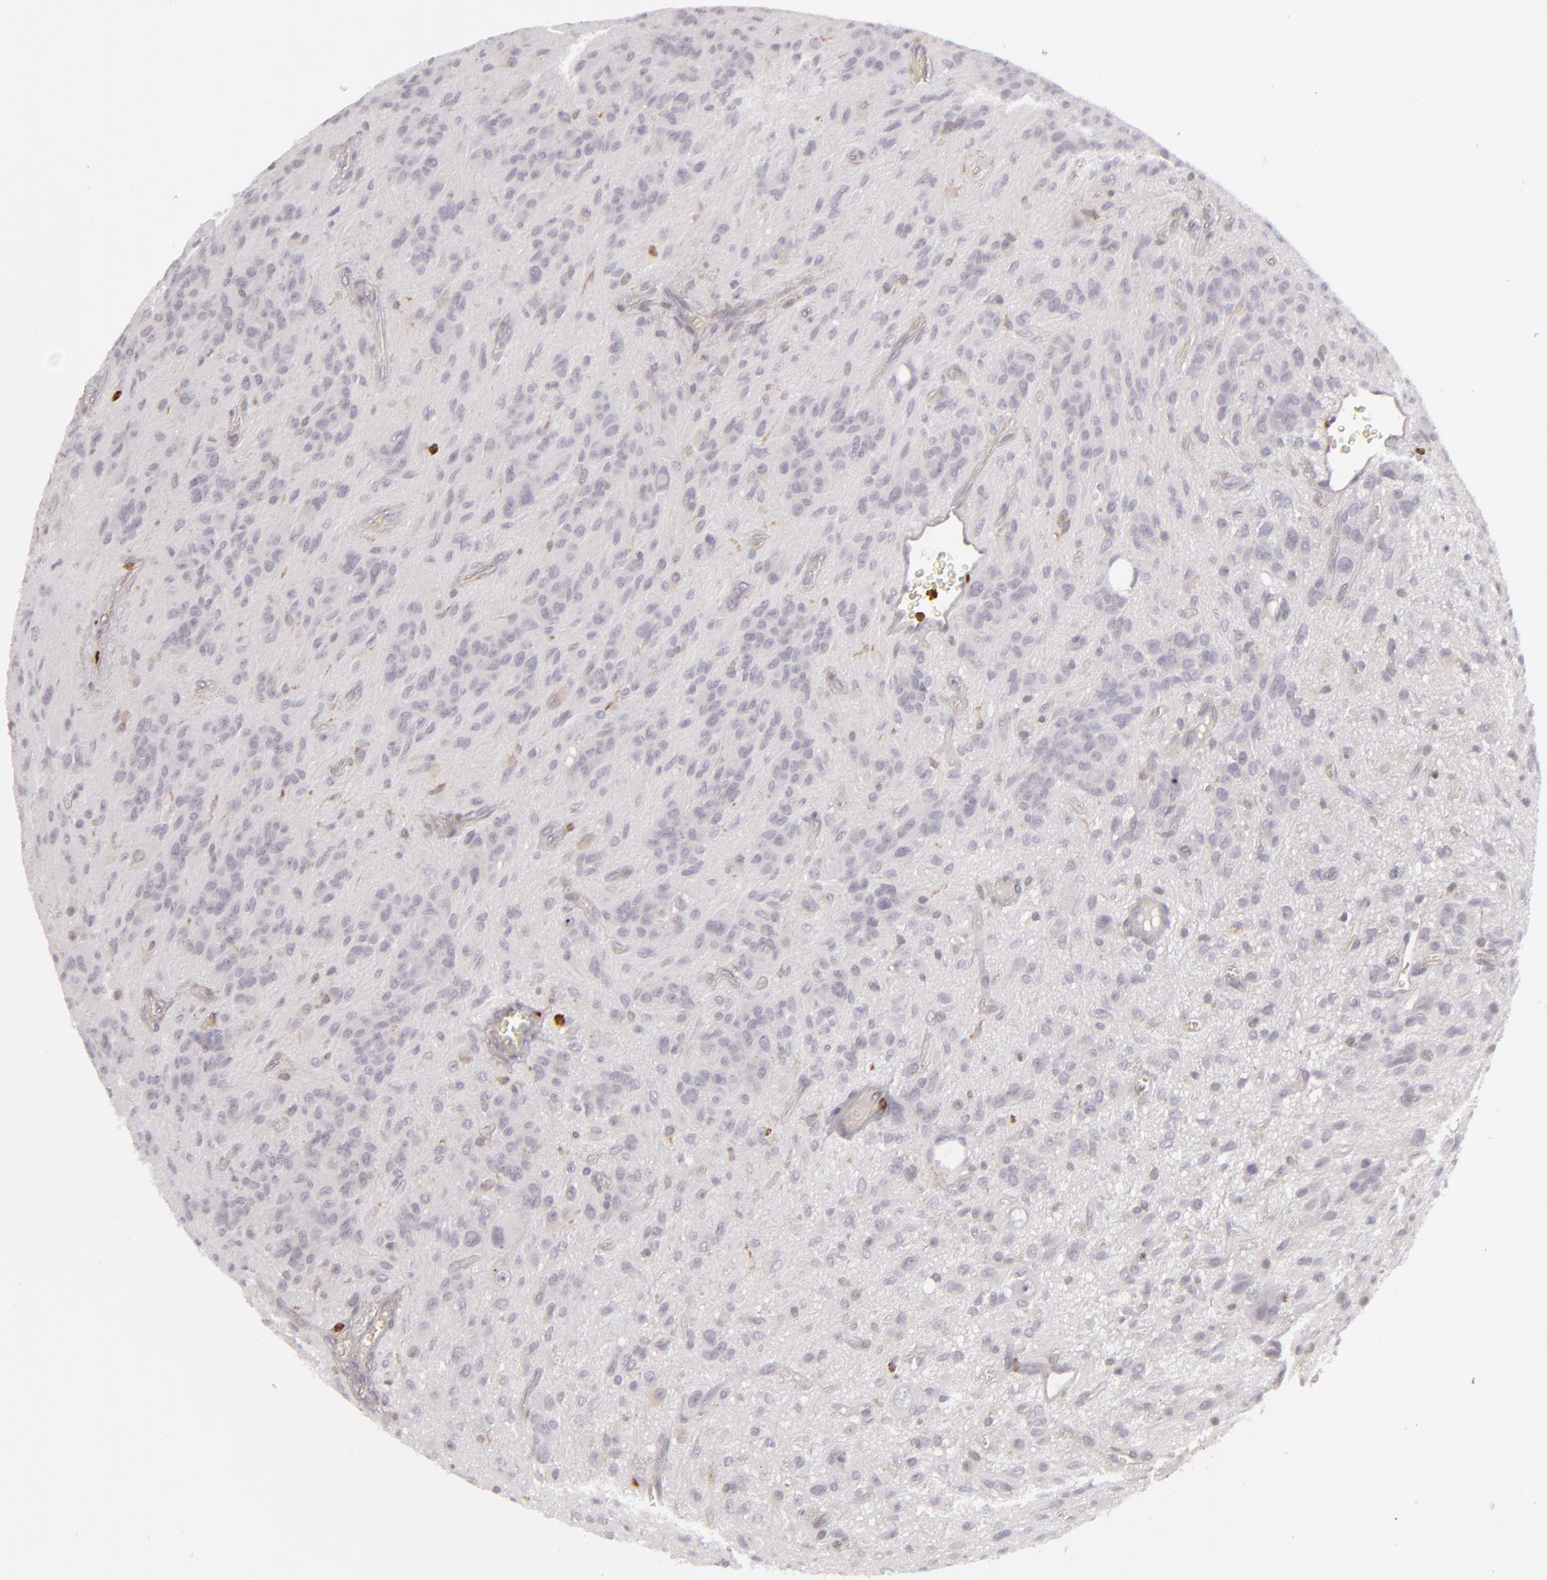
{"staining": {"intensity": "moderate", "quantity": "<25%", "location": "cytoplasmic/membranous"}, "tissue": "glioma", "cell_type": "Tumor cells", "image_type": "cancer", "snomed": [{"axis": "morphology", "description": "Glioma, malignant, Low grade"}, {"axis": "topography", "description": "Brain"}], "caption": "Malignant glioma (low-grade) tissue exhibits moderate cytoplasmic/membranous expression in about <25% of tumor cells, visualized by immunohistochemistry. (DAB IHC with brightfield microscopy, high magnification).", "gene": "APOBEC3G", "patient": {"sex": "female", "age": 15}}